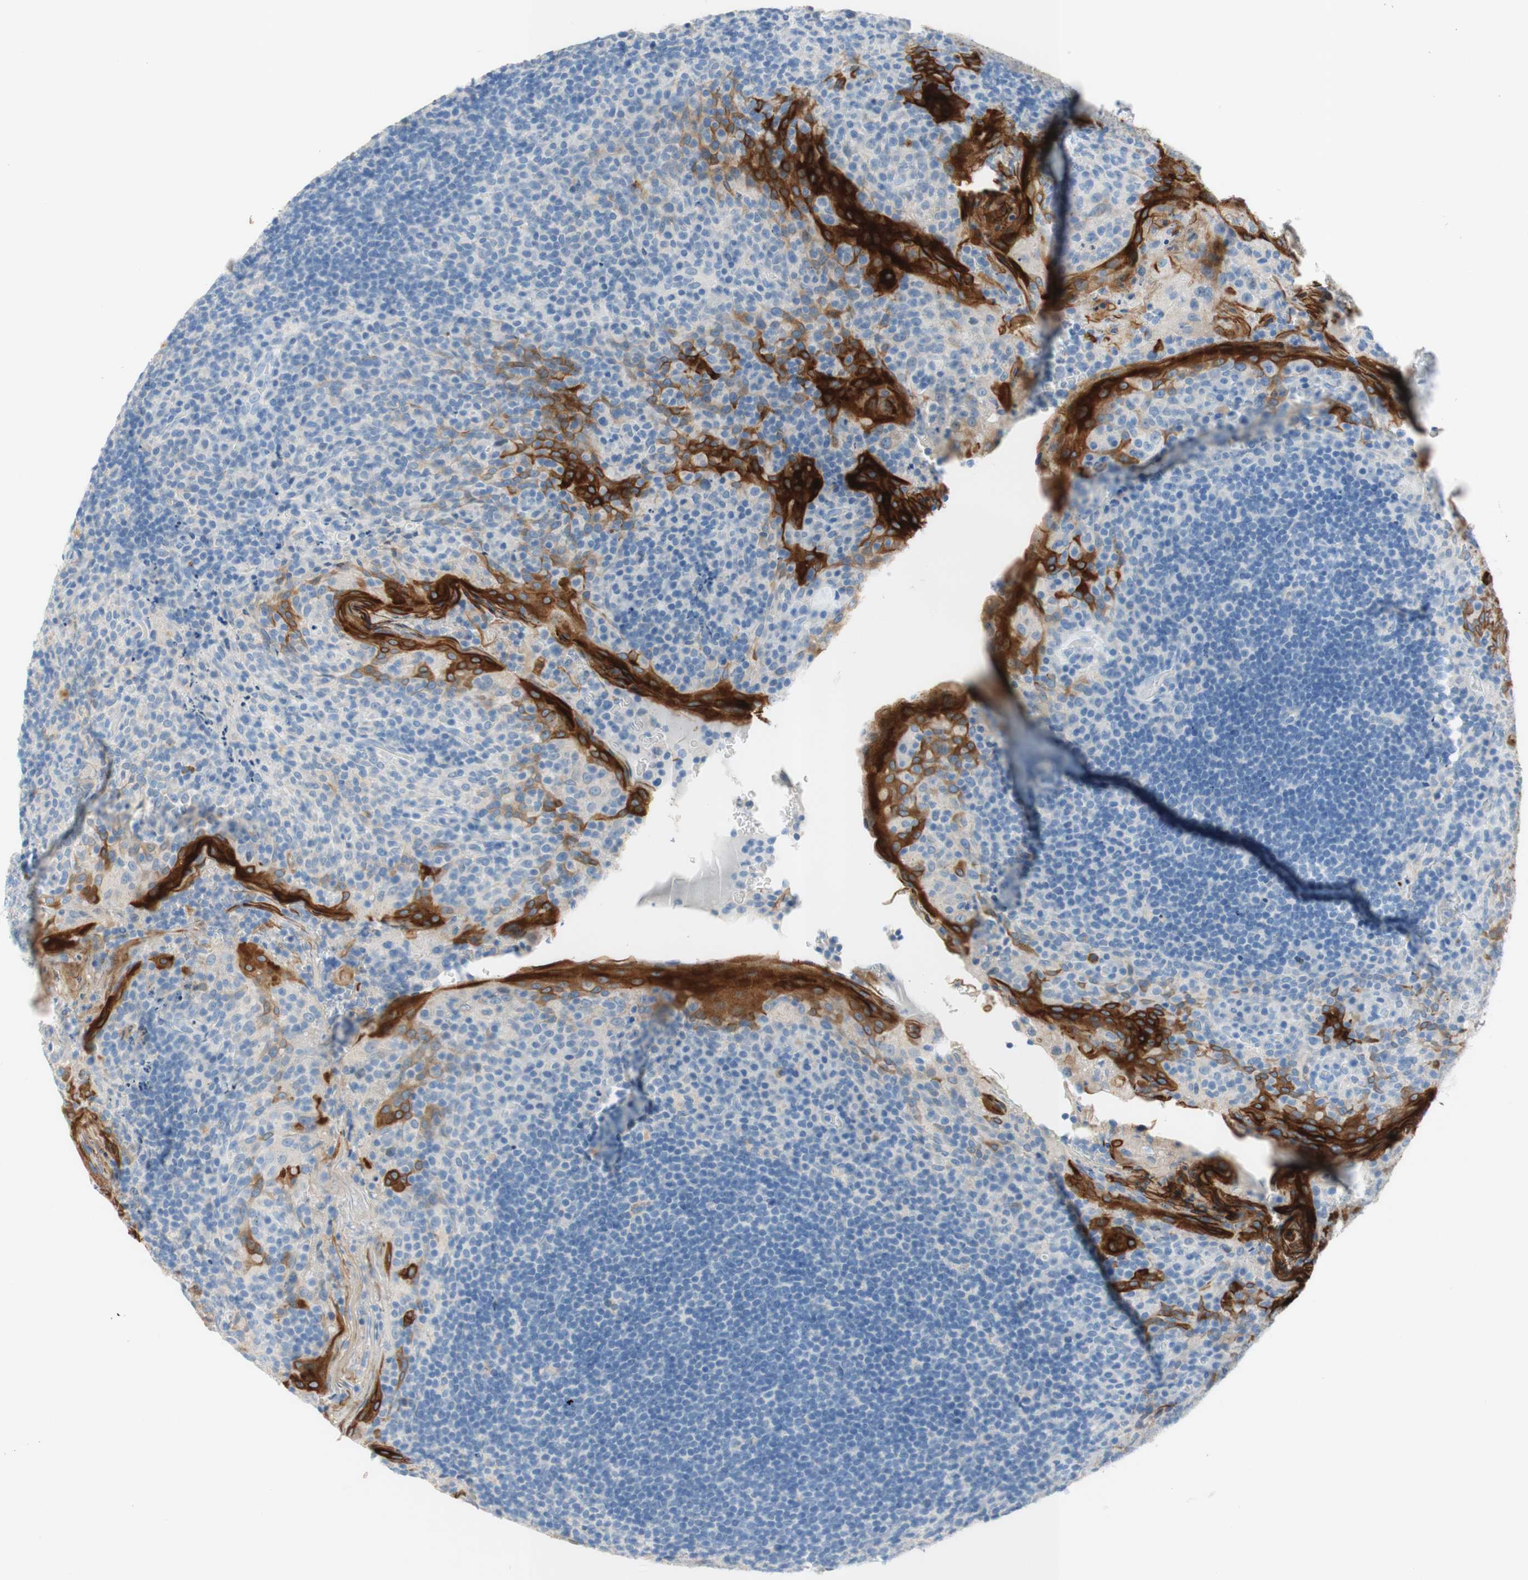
{"staining": {"intensity": "negative", "quantity": "none", "location": "none"}, "tissue": "tonsil", "cell_type": "Germinal center cells", "image_type": "normal", "snomed": [{"axis": "morphology", "description": "Normal tissue, NOS"}, {"axis": "topography", "description": "Tonsil"}], "caption": "A high-resolution micrograph shows immunohistochemistry (IHC) staining of benign tonsil, which reveals no significant staining in germinal center cells. (DAB IHC, high magnification).", "gene": "POLR2J3", "patient": {"sex": "male", "age": 17}}